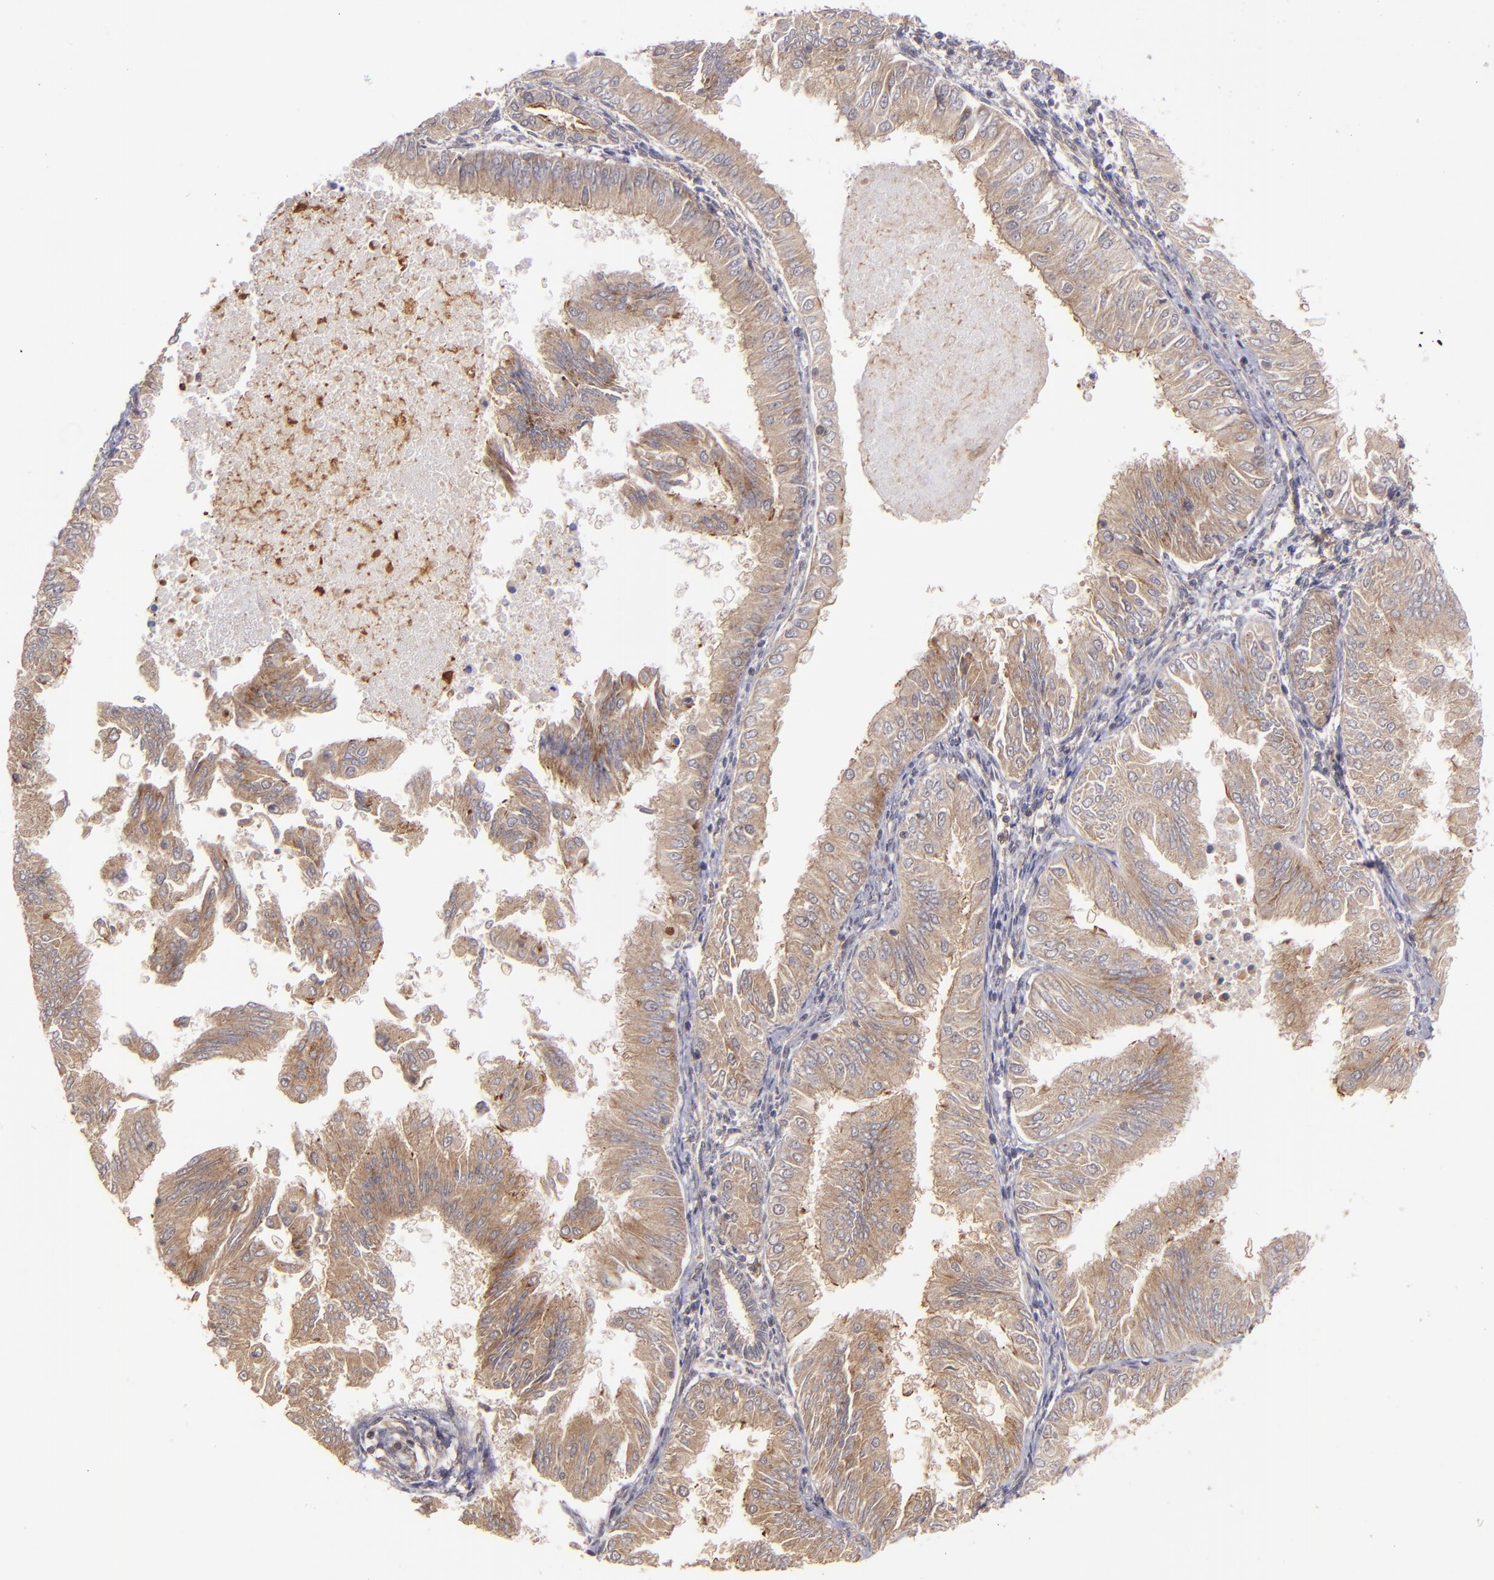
{"staining": {"intensity": "moderate", "quantity": ">75%", "location": "cytoplasmic/membranous"}, "tissue": "endometrial cancer", "cell_type": "Tumor cells", "image_type": "cancer", "snomed": [{"axis": "morphology", "description": "Adenocarcinoma, NOS"}, {"axis": "topography", "description": "Endometrium"}], "caption": "Protein expression by immunohistochemistry shows moderate cytoplasmic/membranous positivity in about >75% of tumor cells in endometrial cancer (adenocarcinoma).", "gene": "ZFYVE1", "patient": {"sex": "female", "age": 53}}